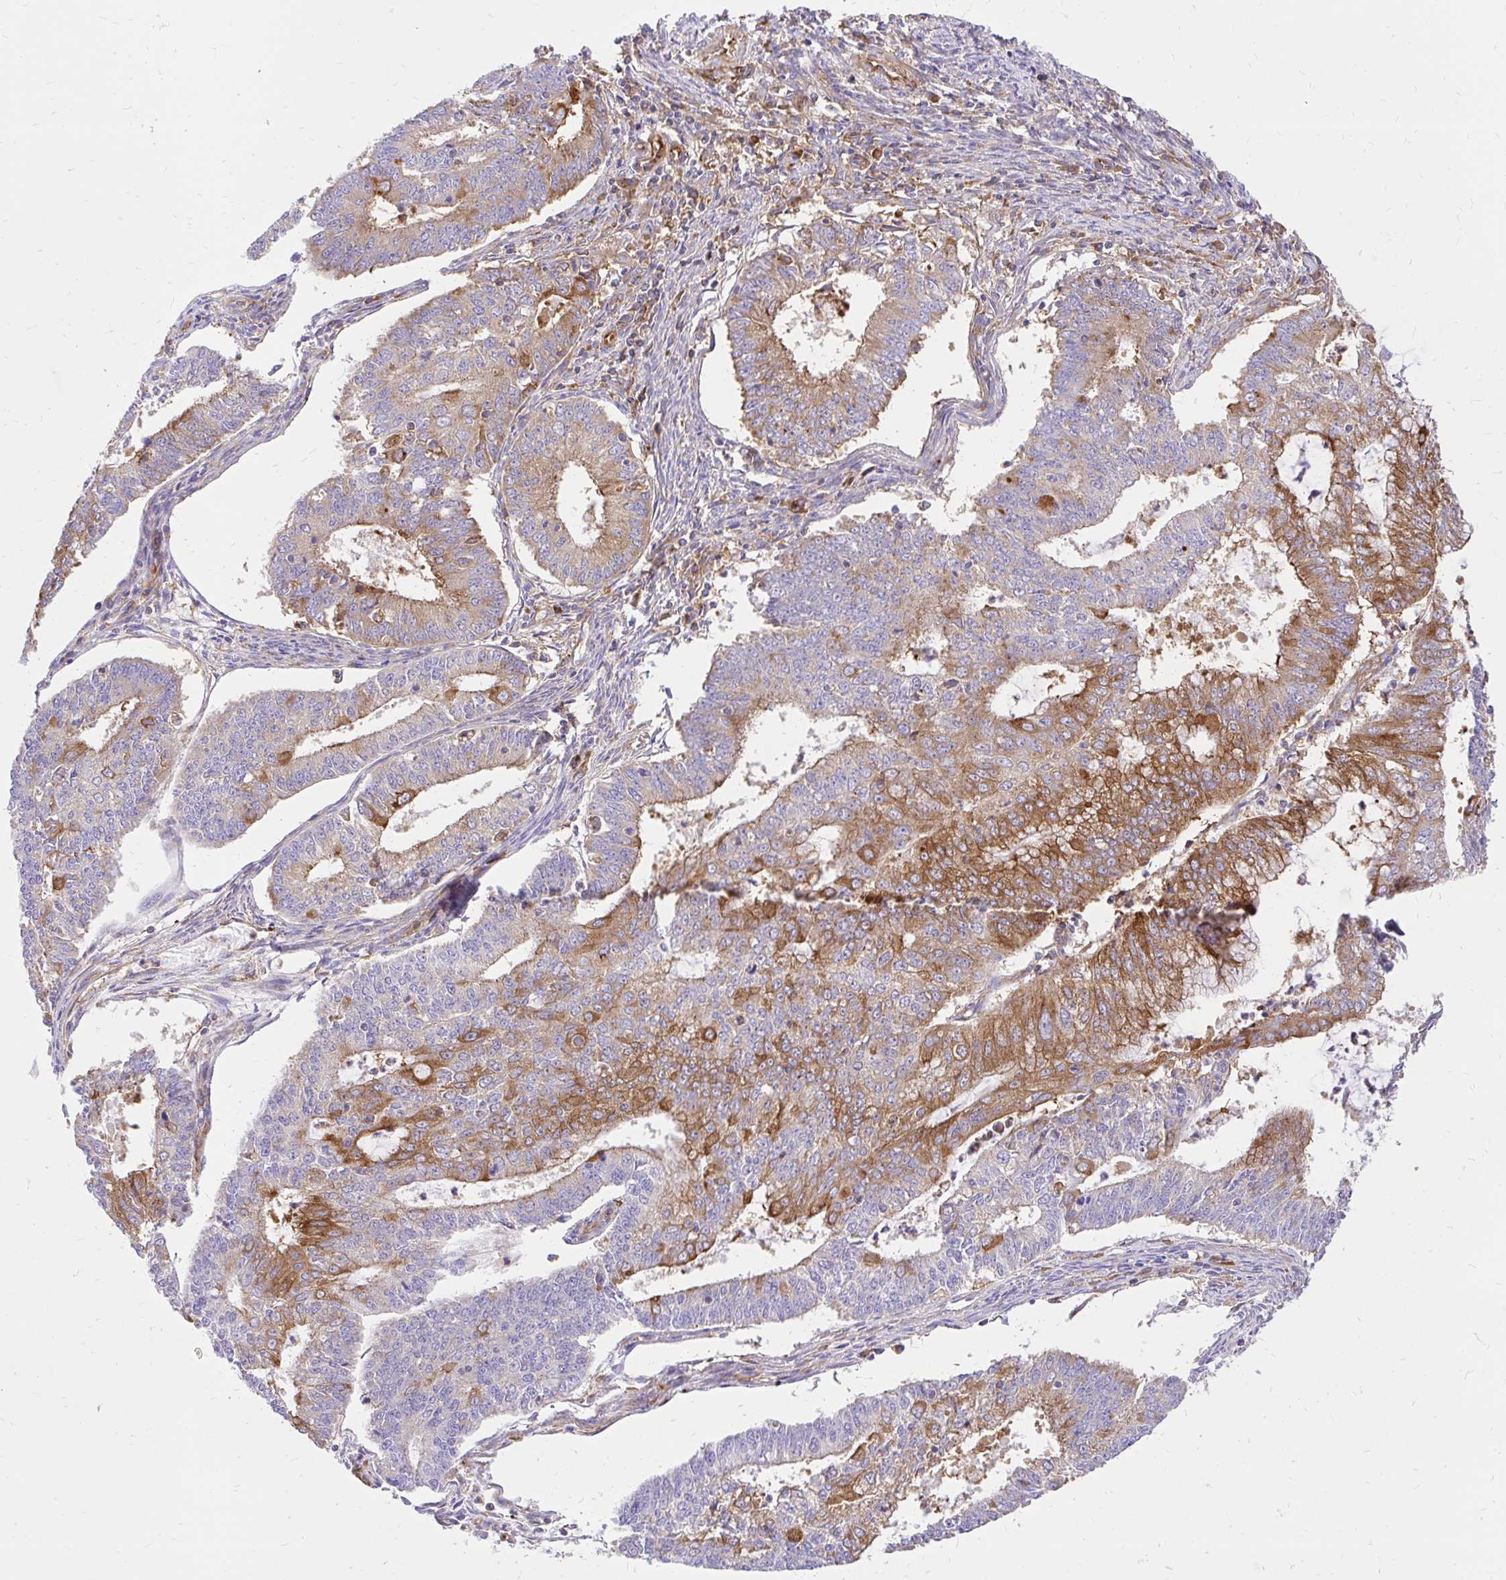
{"staining": {"intensity": "moderate", "quantity": "25%-75%", "location": "cytoplasmic/membranous"}, "tissue": "endometrial cancer", "cell_type": "Tumor cells", "image_type": "cancer", "snomed": [{"axis": "morphology", "description": "Adenocarcinoma, NOS"}, {"axis": "topography", "description": "Endometrium"}], "caption": "Endometrial adenocarcinoma stained for a protein (brown) exhibits moderate cytoplasmic/membranous positive expression in about 25%-75% of tumor cells.", "gene": "ABCB10", "patient": {"sex": "female", "age": 61}}